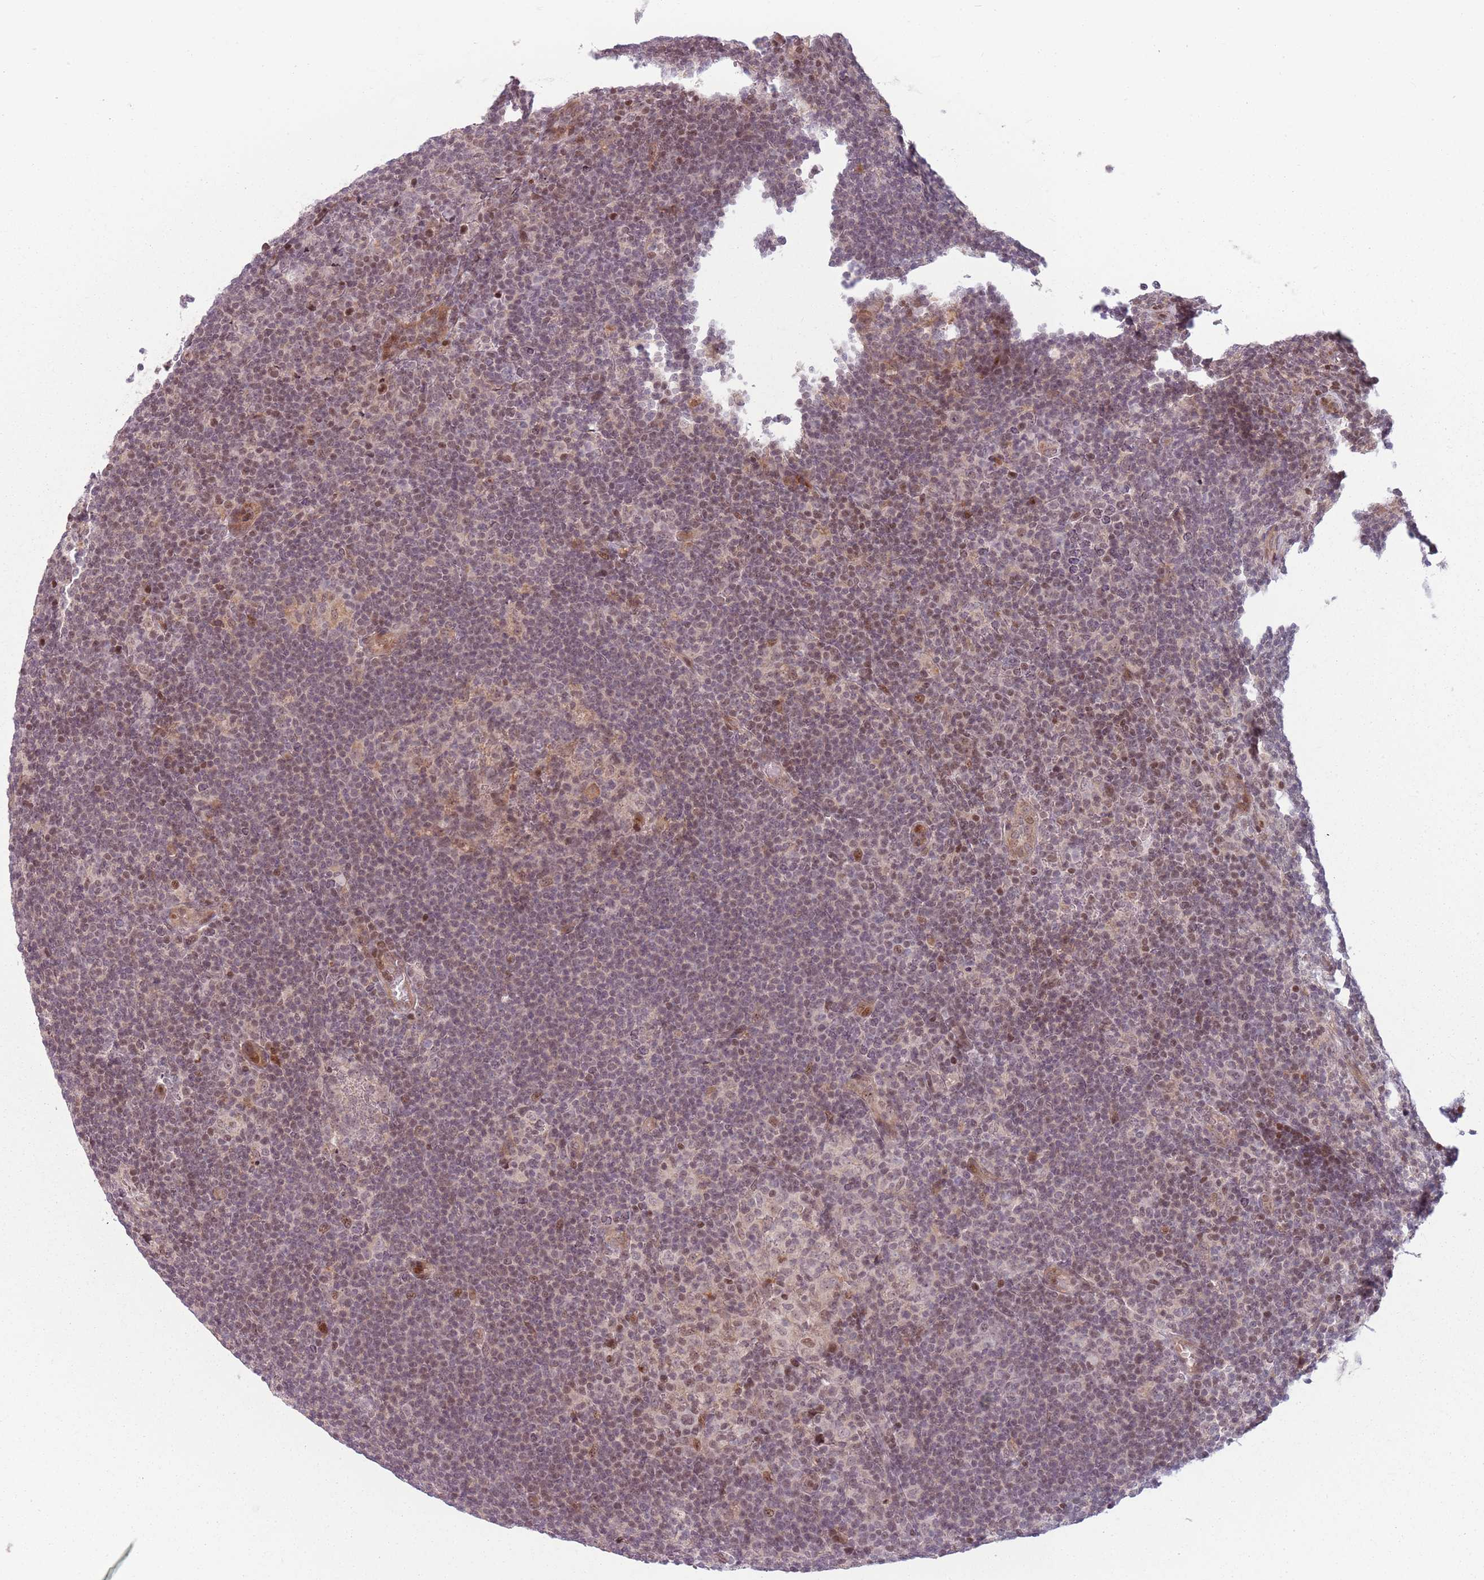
{"staining": {"intensity": "weak", "quantity": "25%-75%", "location": "nuclear"}, "tissue": "lymphoma", "cell_type": "Tumor cells", "image_type": "cancer", "snomed": [{"axis": "morphology", "description": "Hodgkin's disease, NOS"}, {"axis": "topography", "description": "Lymph node"}], "caption": "Immunohistochemistry (IHC) image of human Hodgkin's disease stained for a protein (brown), which shows low levels of weak nuclear staining in approximately 25%-75% of tumor cells.", "gene": "ADGRG1", "patient": {"sex": "female", "age": 57}}